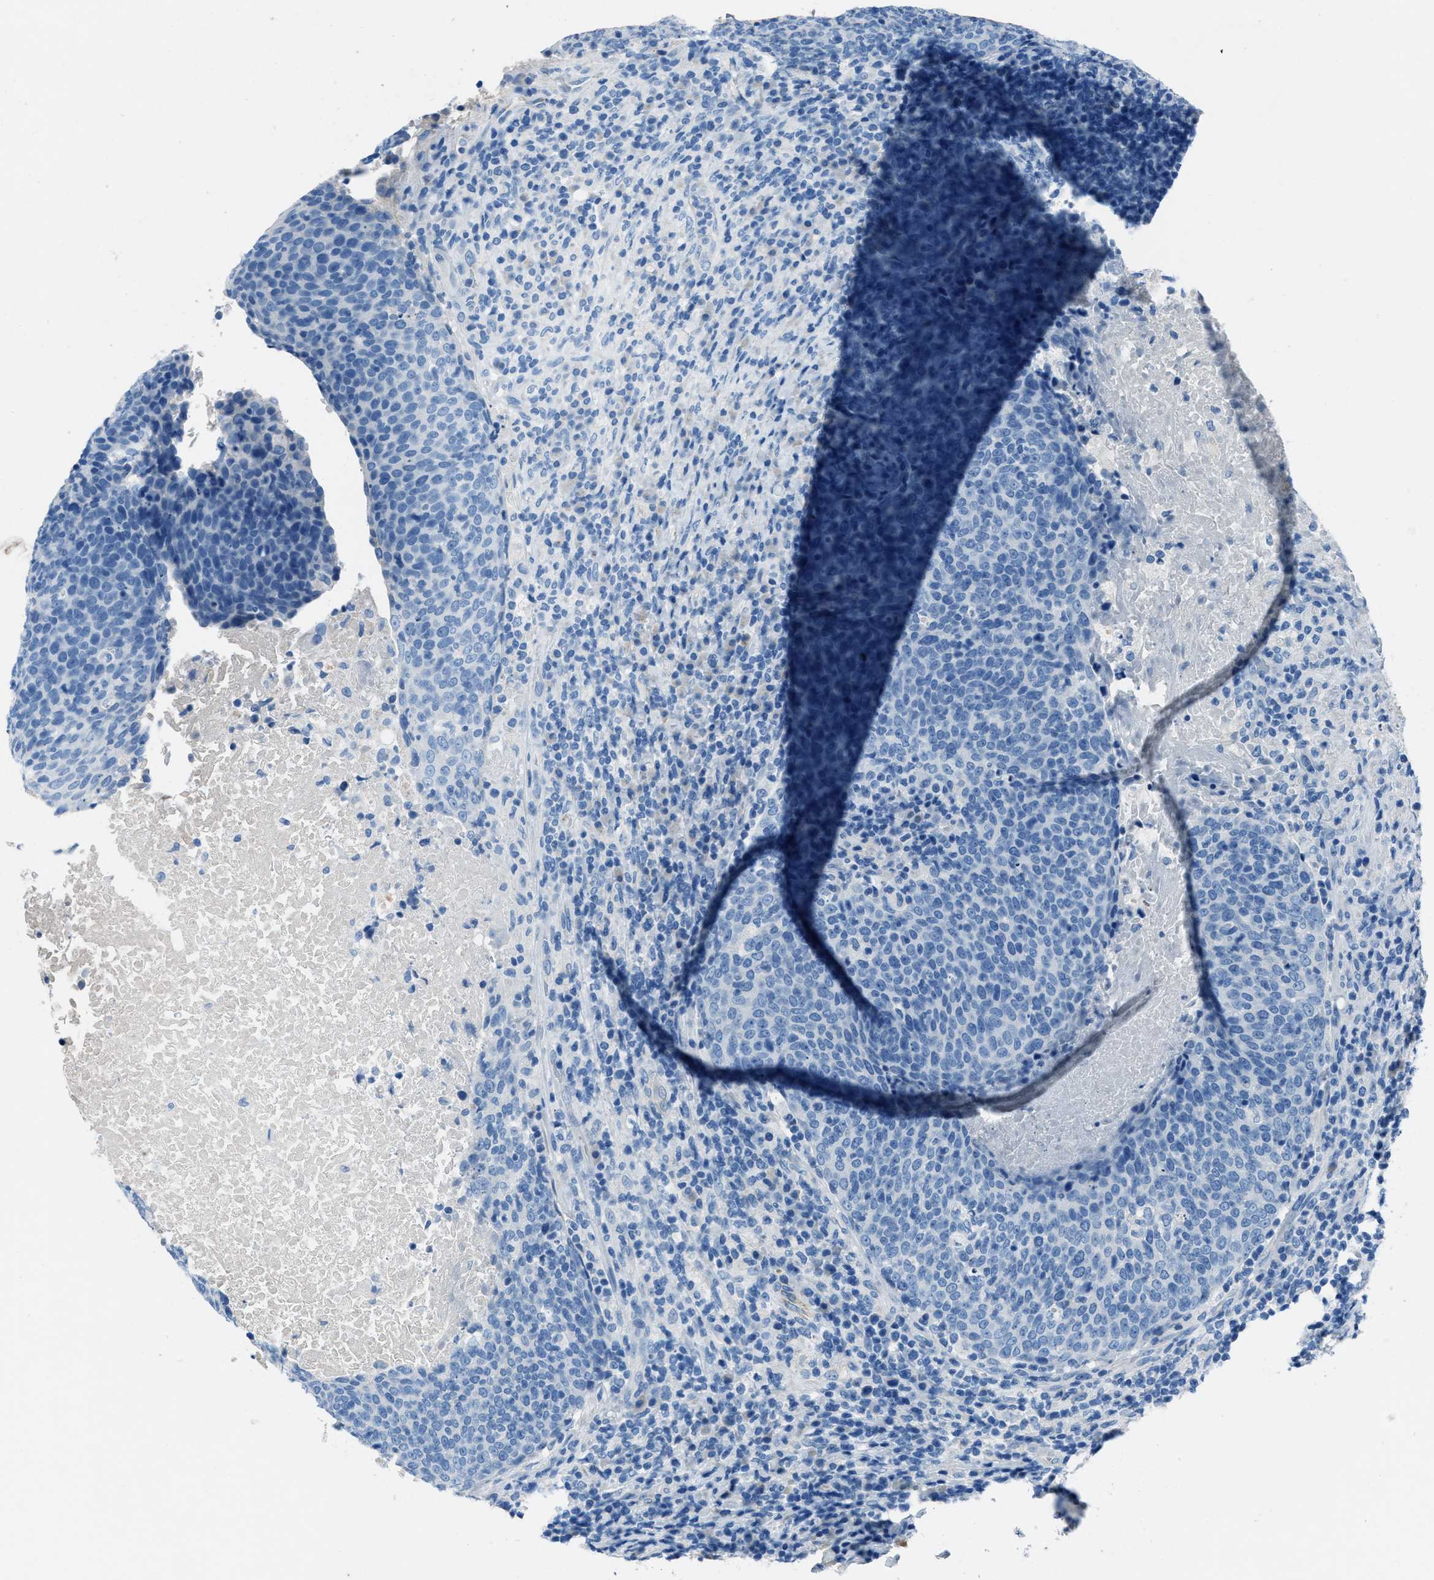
{"staining": {"intensity": "negative", "quantity": "none", "location": "none"}, "tissue": "head and neck cancer", "cell_type": "Tumor cells", "image_type": "cancer", "snomed": [{"axis": "morphology", "description": "Squamous cell carcinoma, NOS"}, {"axis": "morphology", "description": "Squamous cell carcinoma, metastatic, NOS"}, {"axis": "topography", "description": "Lymph node"}, {"axis": "topography", "description": "Head-Neck"}], "caption": "DAB immunohistochemical staining of head and neck cancer shows no significant expression in tumor cells.", "gene": "AMACR", "patient": {"sex": "male", "age": 62}}